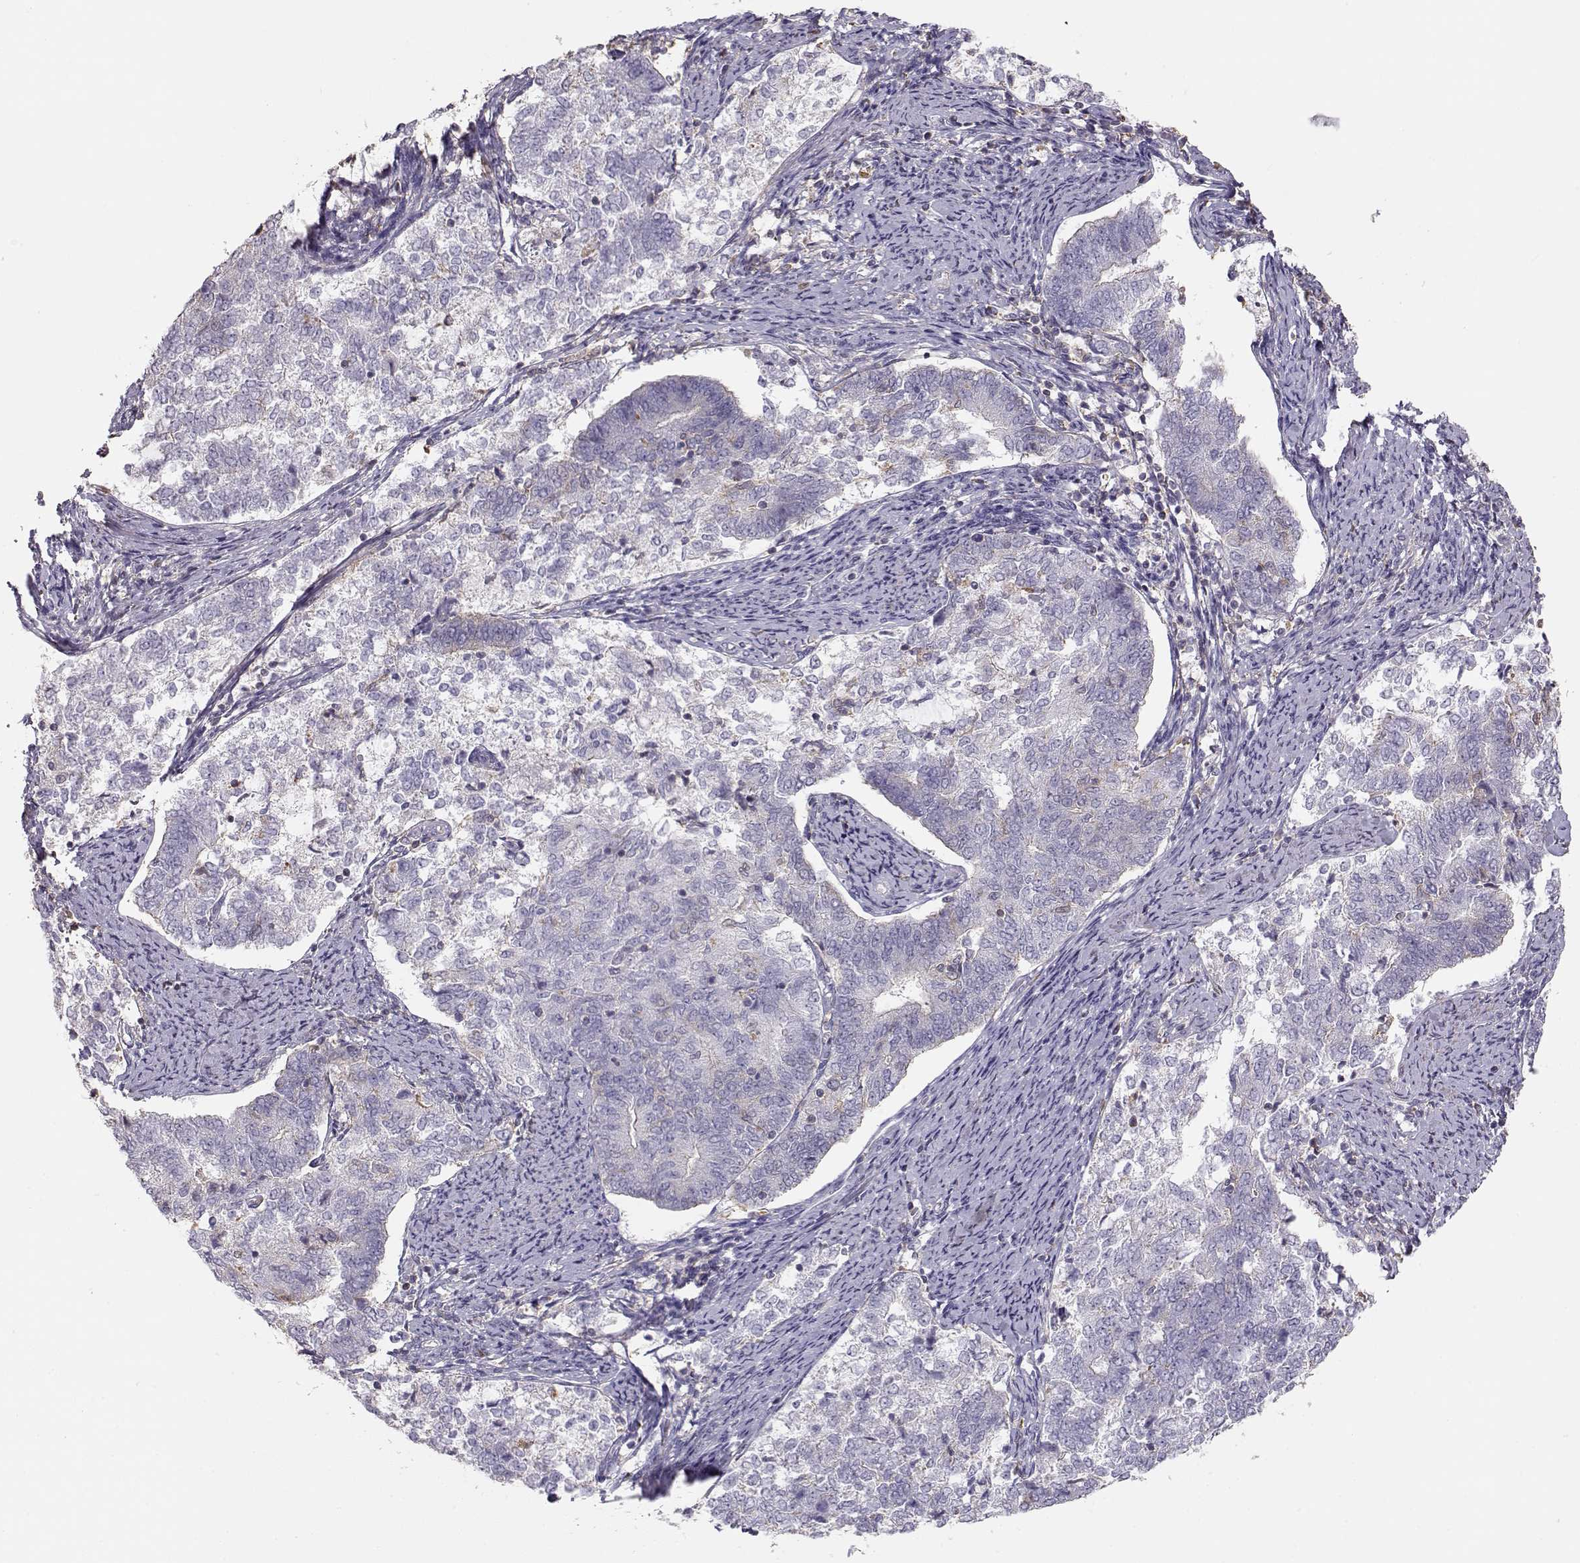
{"staining": {"intensity": "negative", "quantity": "none", "location": "none"}, "tissue": "endometrial cancer", "cell_type": "Tumor cells", "image_type": "cancer", "snomed": [{"axis": "morphology", "description": "Adenocarcinoma, NOS"}, {"axis": "topography", "description": "Endometrium"}], "caption": "Immunohistochemical staining of human endometrial adenocarcinoma demonstrates no significant expression in tumor cells.", "gene": "DAPL1", "patient": {"sex": "female", "age": 65}}